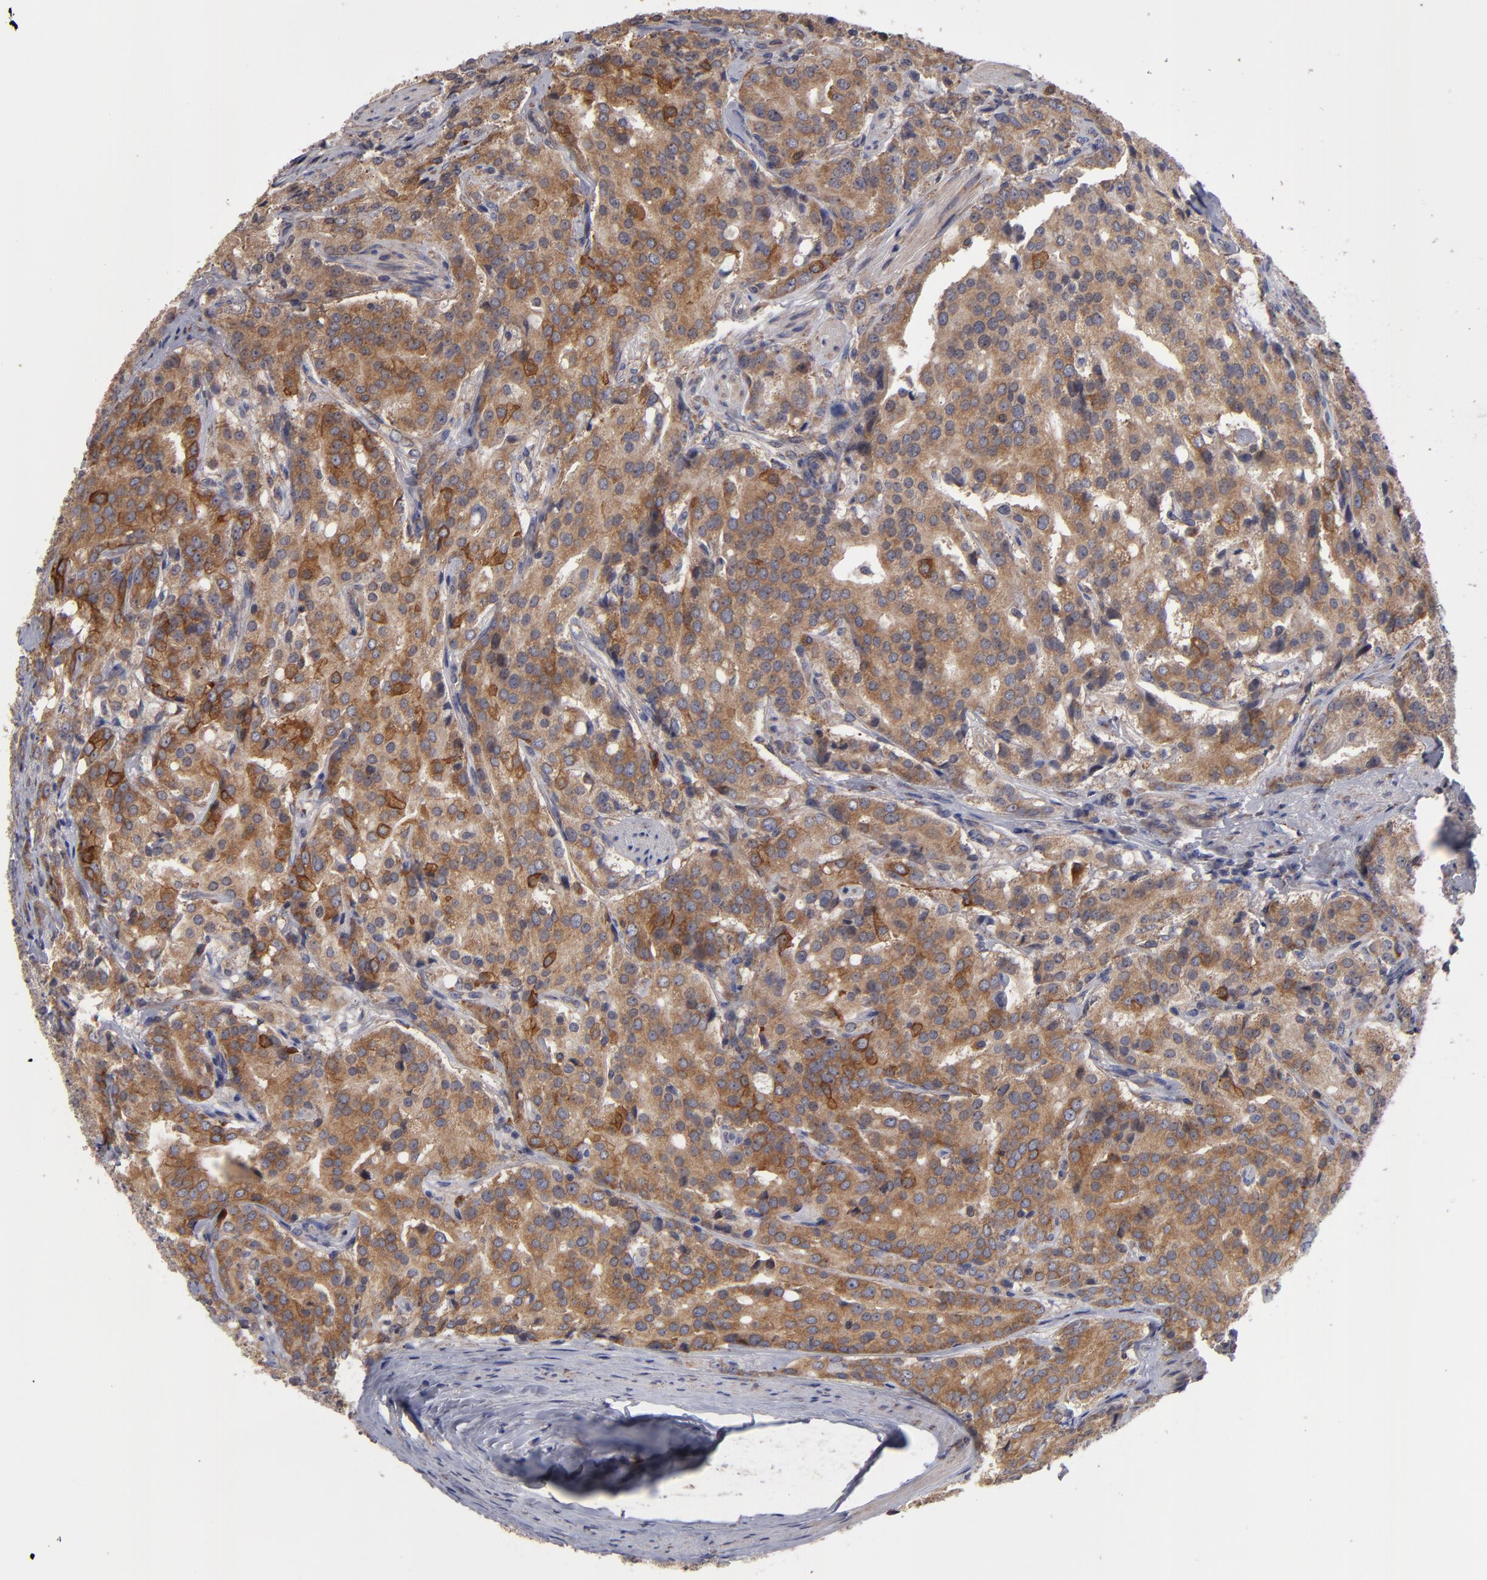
{"staining": {"intensity": "moderate", "quantity": ">75%", "location": "cytoplasmic/membranous"}, "tissue": "prostate cancer", "cell_type": "Tumor cells", "image_type": "cancer", "snomed": [{"axis": "morphology", "description": "Adenocarcinoma, Medium grade"}, {"axis": "topography", "description": "Prostate"}], "caption": "Immunohistochemical staining of prostate cancer demonstrates moderate cytoplasmic/membranous protein expression in approximately >75% of tumor cells.", "gene": "SND1", "patient": {"sex": "male", "age": 72}}